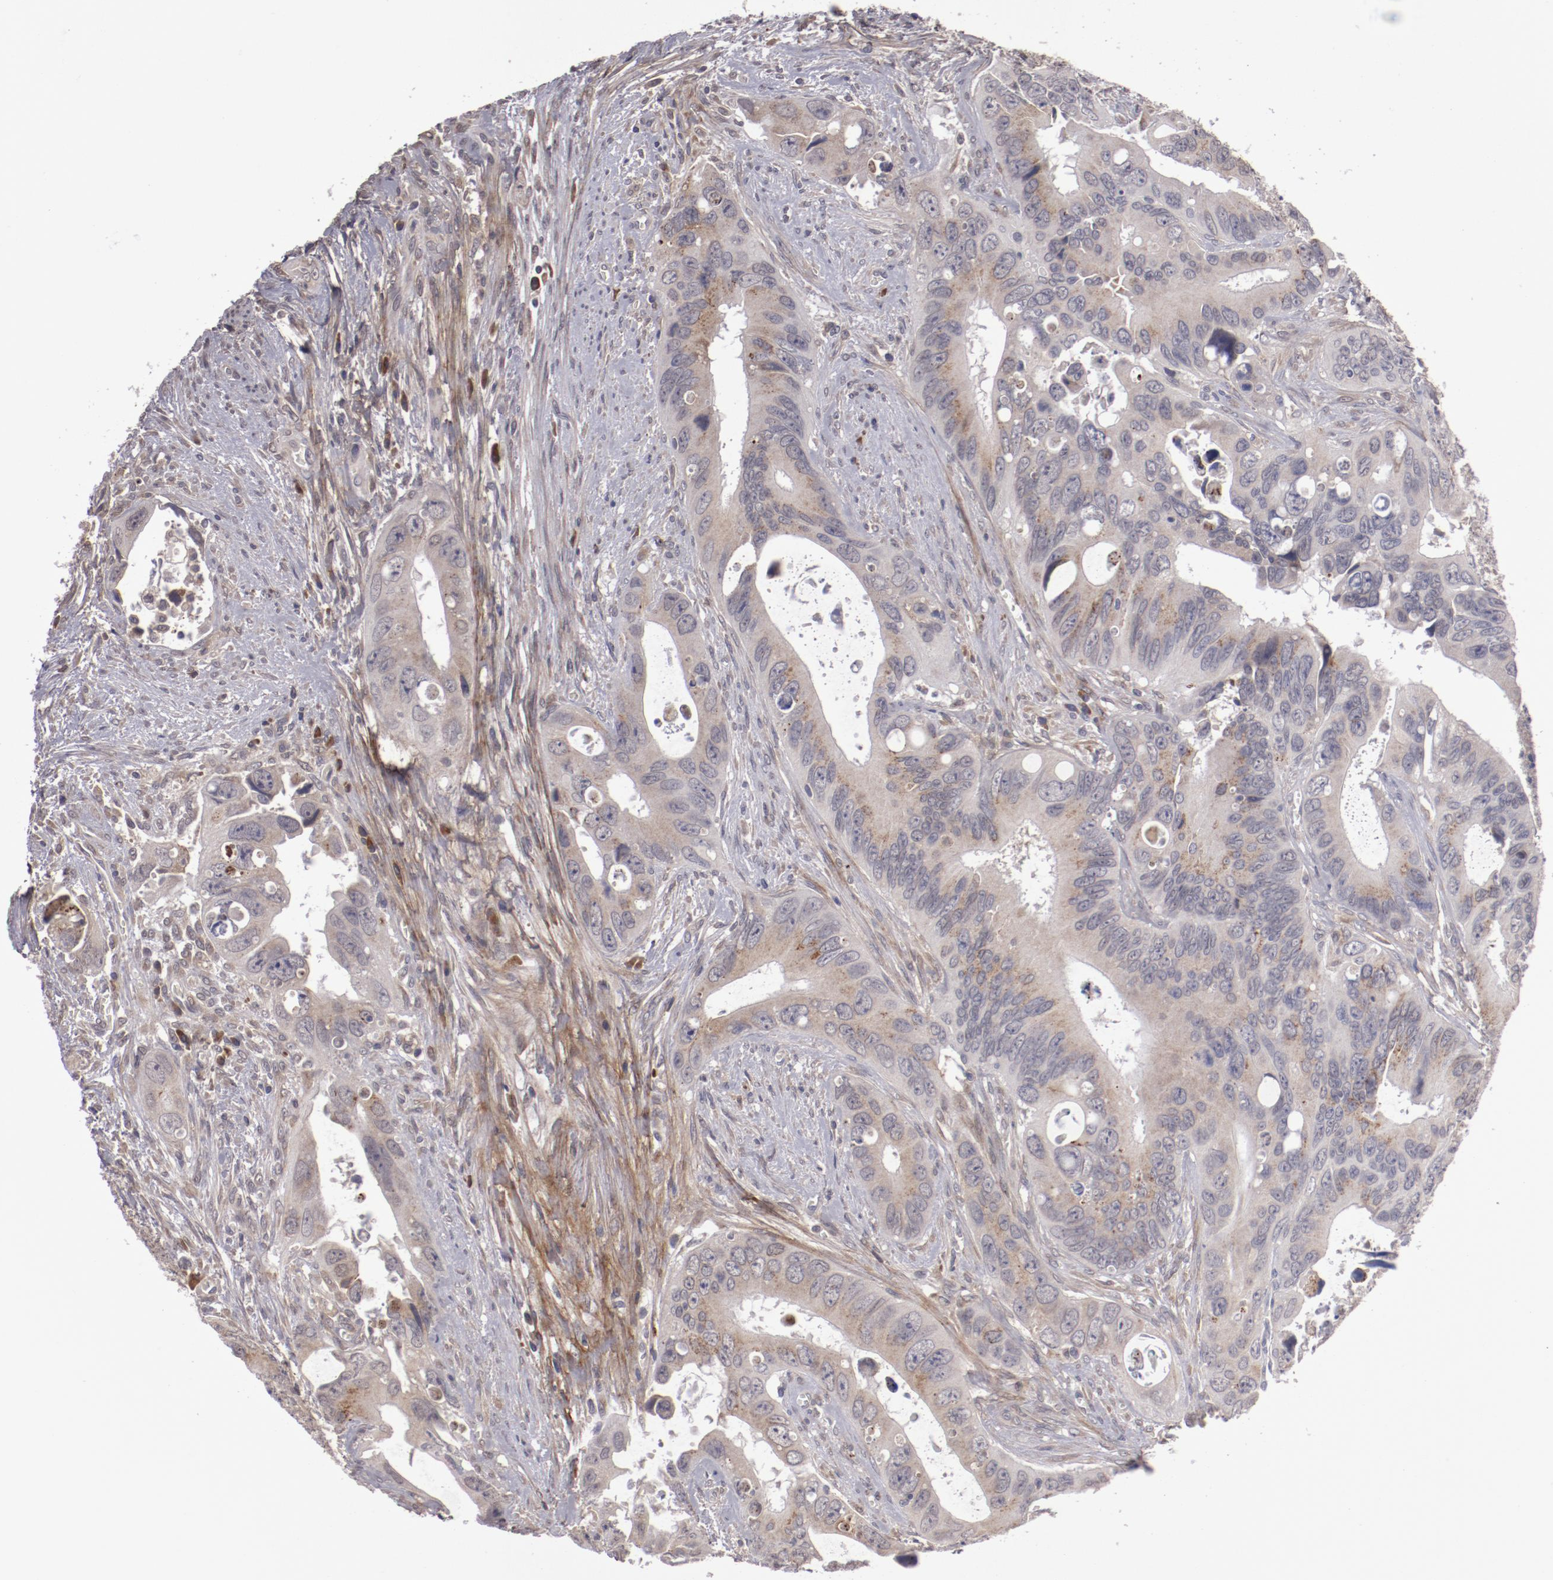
{"staining": {"intensity": "weak", "quantity": ">75%", "location": "cytoplasmic/membranous"}, "tissue": "colorectal cancer", "cell_type": "Tumor cells", "image_type": "cancer", "snomed": [{"axis": "morphology", "description": "Adenocarcinoma, NOS"}, {"axis": "topography", "description": "Rectum"}], "caption": "Immunohistochemical staining of human colorectal adenocarcinoma shows low levels of weak cytoplasmic/membranous expression in about >75% of tumor cells.", "gene": "IL12A", "patient": {"sex": "male", "age": 70}}